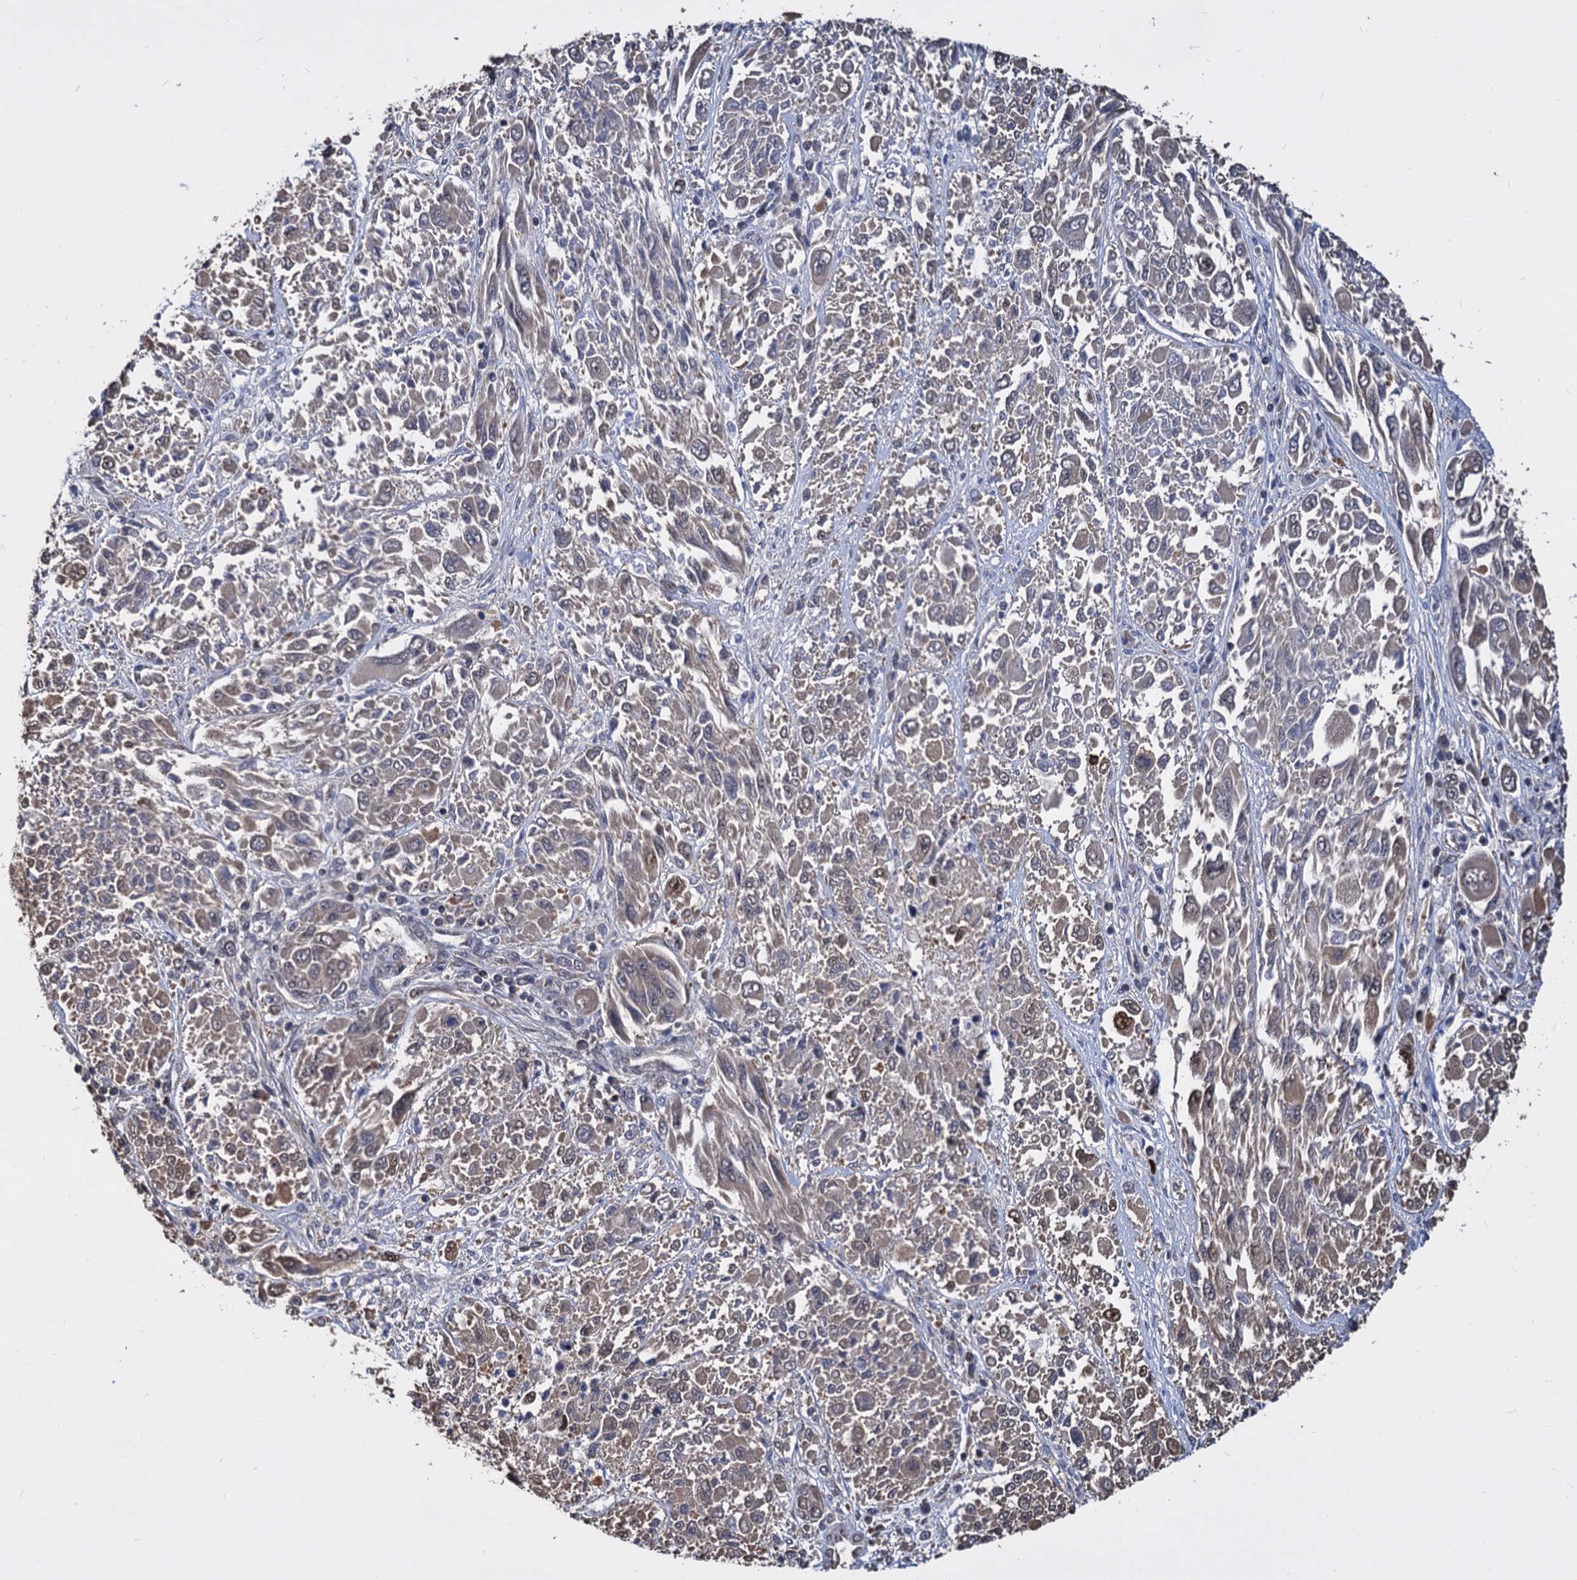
{"staining": {"intensity": "weak", "quantity": "<25%", "location": "cytoplasmic/membranous,nuclear"}, "tissue": "melanoma", "cell_type": "Tumor cells", "image_type": "cancer", "snomed": [{"axis": "morphology", "description": "Malignant melanoma, NOS"}, {"axis": "topography", "description": "Skin"}], "caption": "Human melanoma stained for a protein using immunohistochemistry displays no staining in tumor cells.", "gene": "PSMD4", "patient": {"sex": "female", "age": 91}}